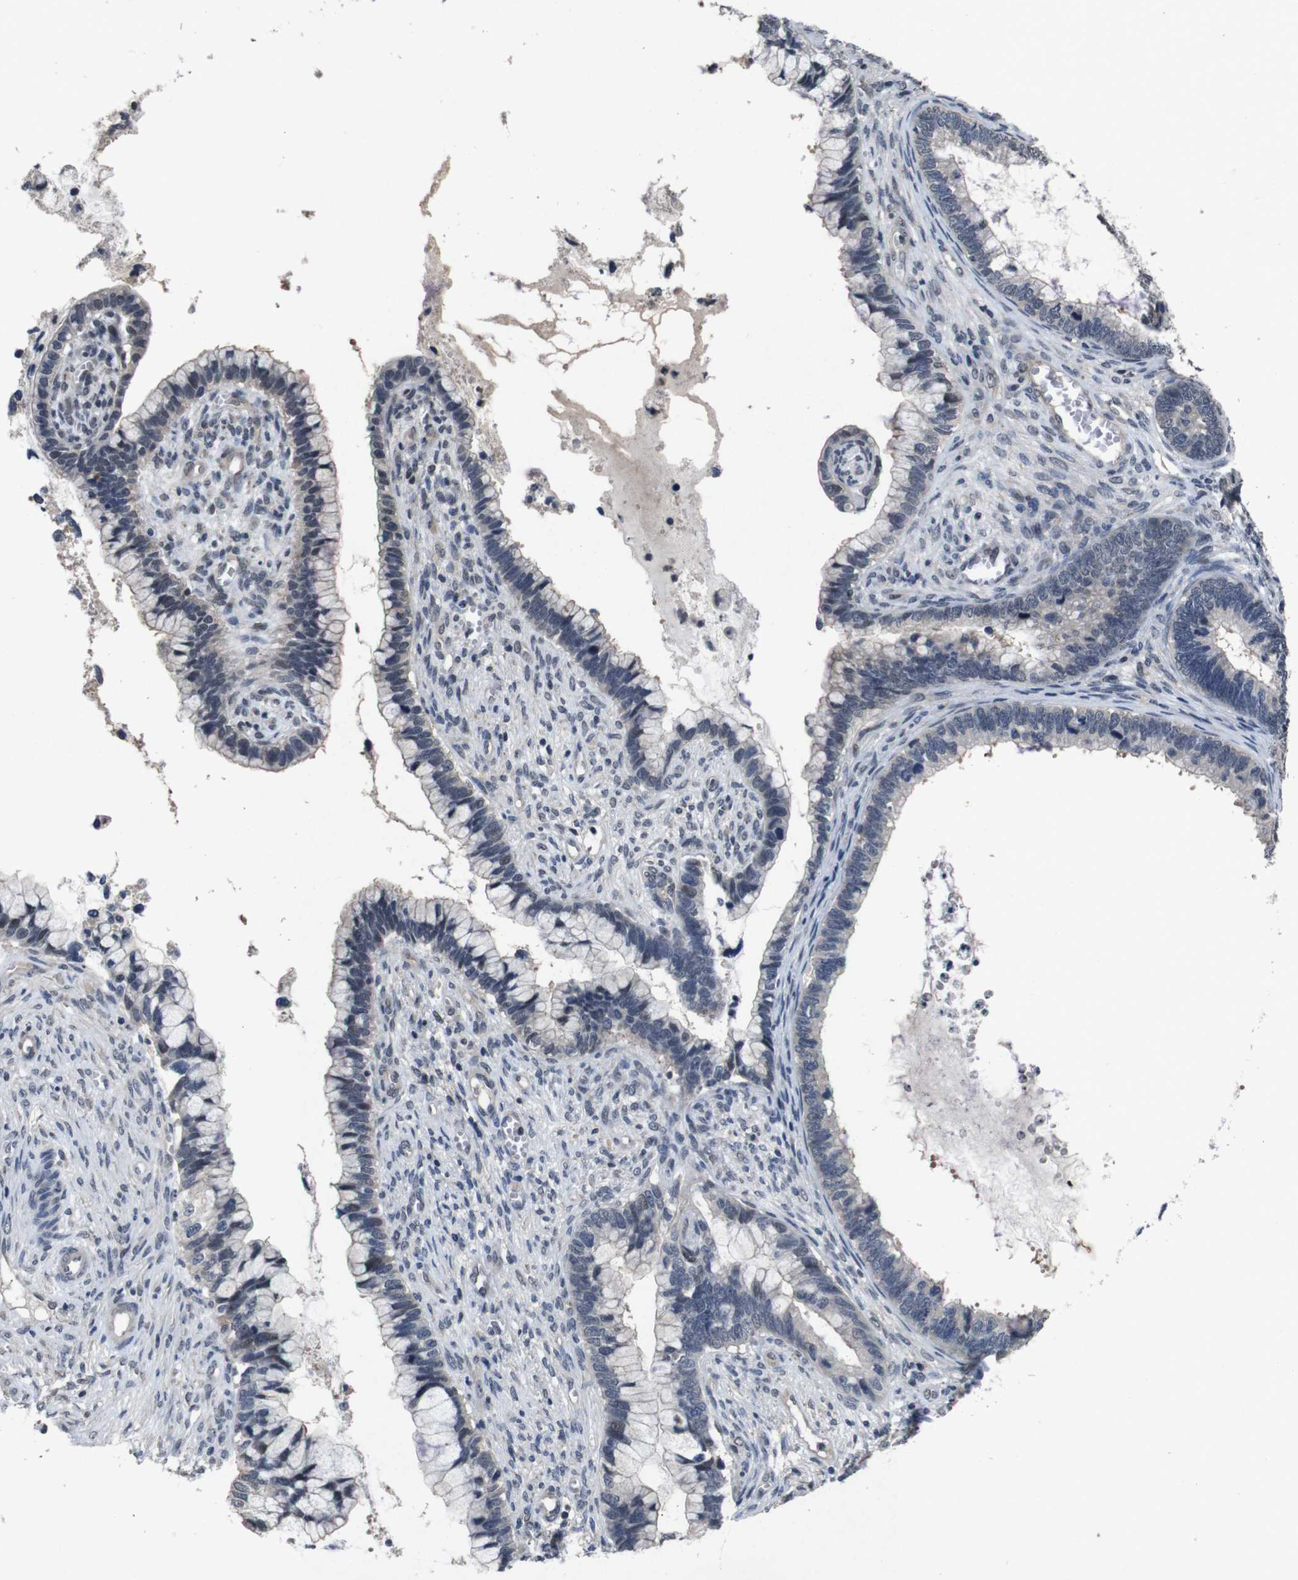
{"staining": {"intensity": "negative", "quantity": "none", "location": "none"}, "tissue": "cervical cancer", "cell_type": "Tumor cells", "image_type": "cancer", "snomed": [{"axis": "morphology", "description": "Adenocarcinoma, NOS"}, {"axis": "topography", "description": "Cervix"}], "caption": "The immunohistochemistry photomicrograph has no significant staining in tumor cells of cervical adenocarcinoma tissue.", "gene": "AKT3", "patient": {"sex": "female", "age": 44}}